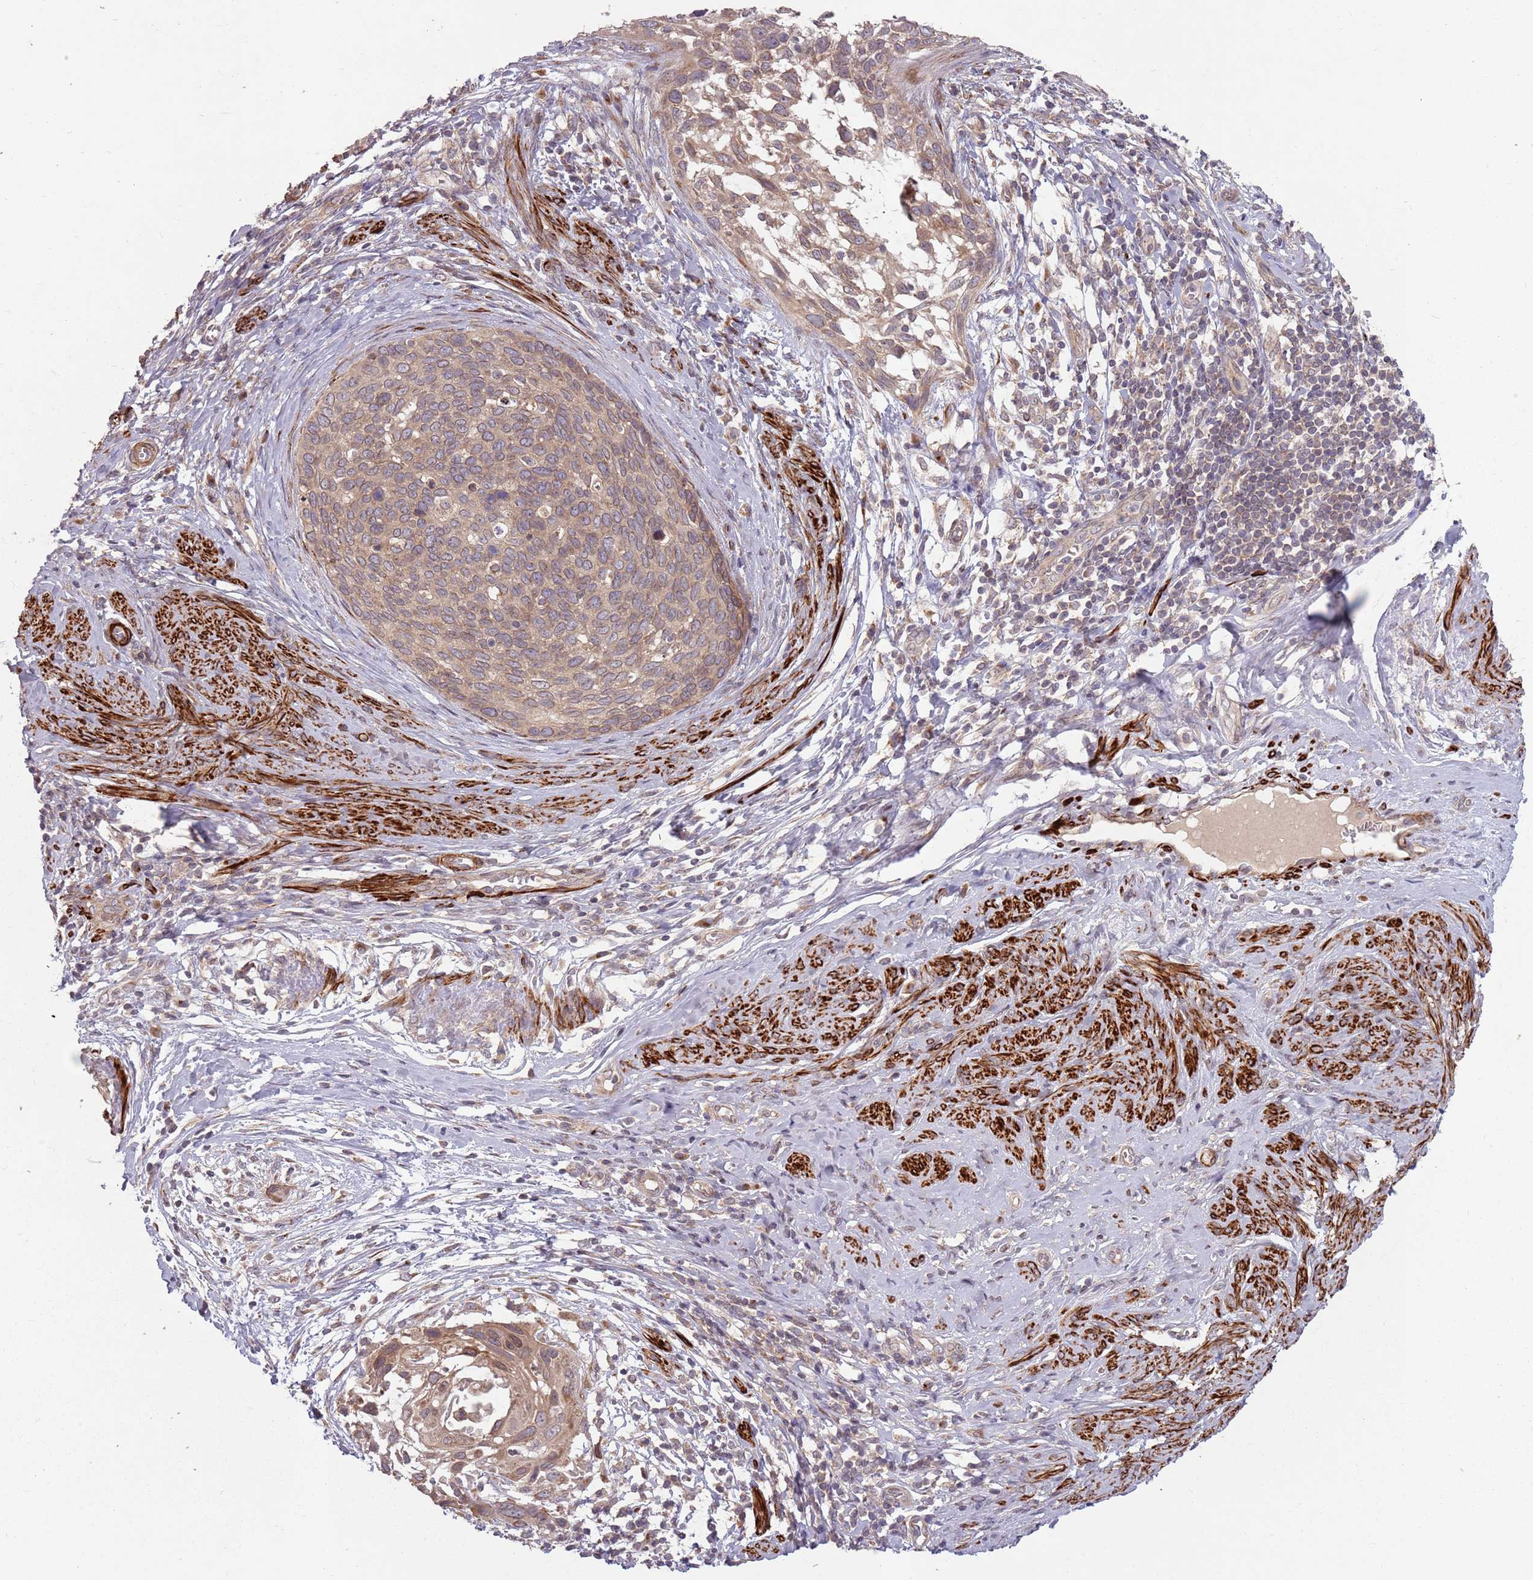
{"staining": {"intensity": "weak", "quantity": ">75%", "location": "cytoplasmic/membranous"}, "tissue": "cervical cancer", "cell_type": "Tumor cells", "image_type": "cancer", "snomed": [{"axis": "morphology", "description": "Squamous cell carcinoma, NOS"}, {"axis": "topography", "description": "Cervix"}], "caption": "Approximately >75% of tumor cells in human cervical cancer (squamous cell carcinoma) demonstrate weak cytoplasmic/membranous protein expression as visualized by brown immunohistochemical staining.", "gene": "PLD6", "patient": {"sex": "female", "age": 80}}